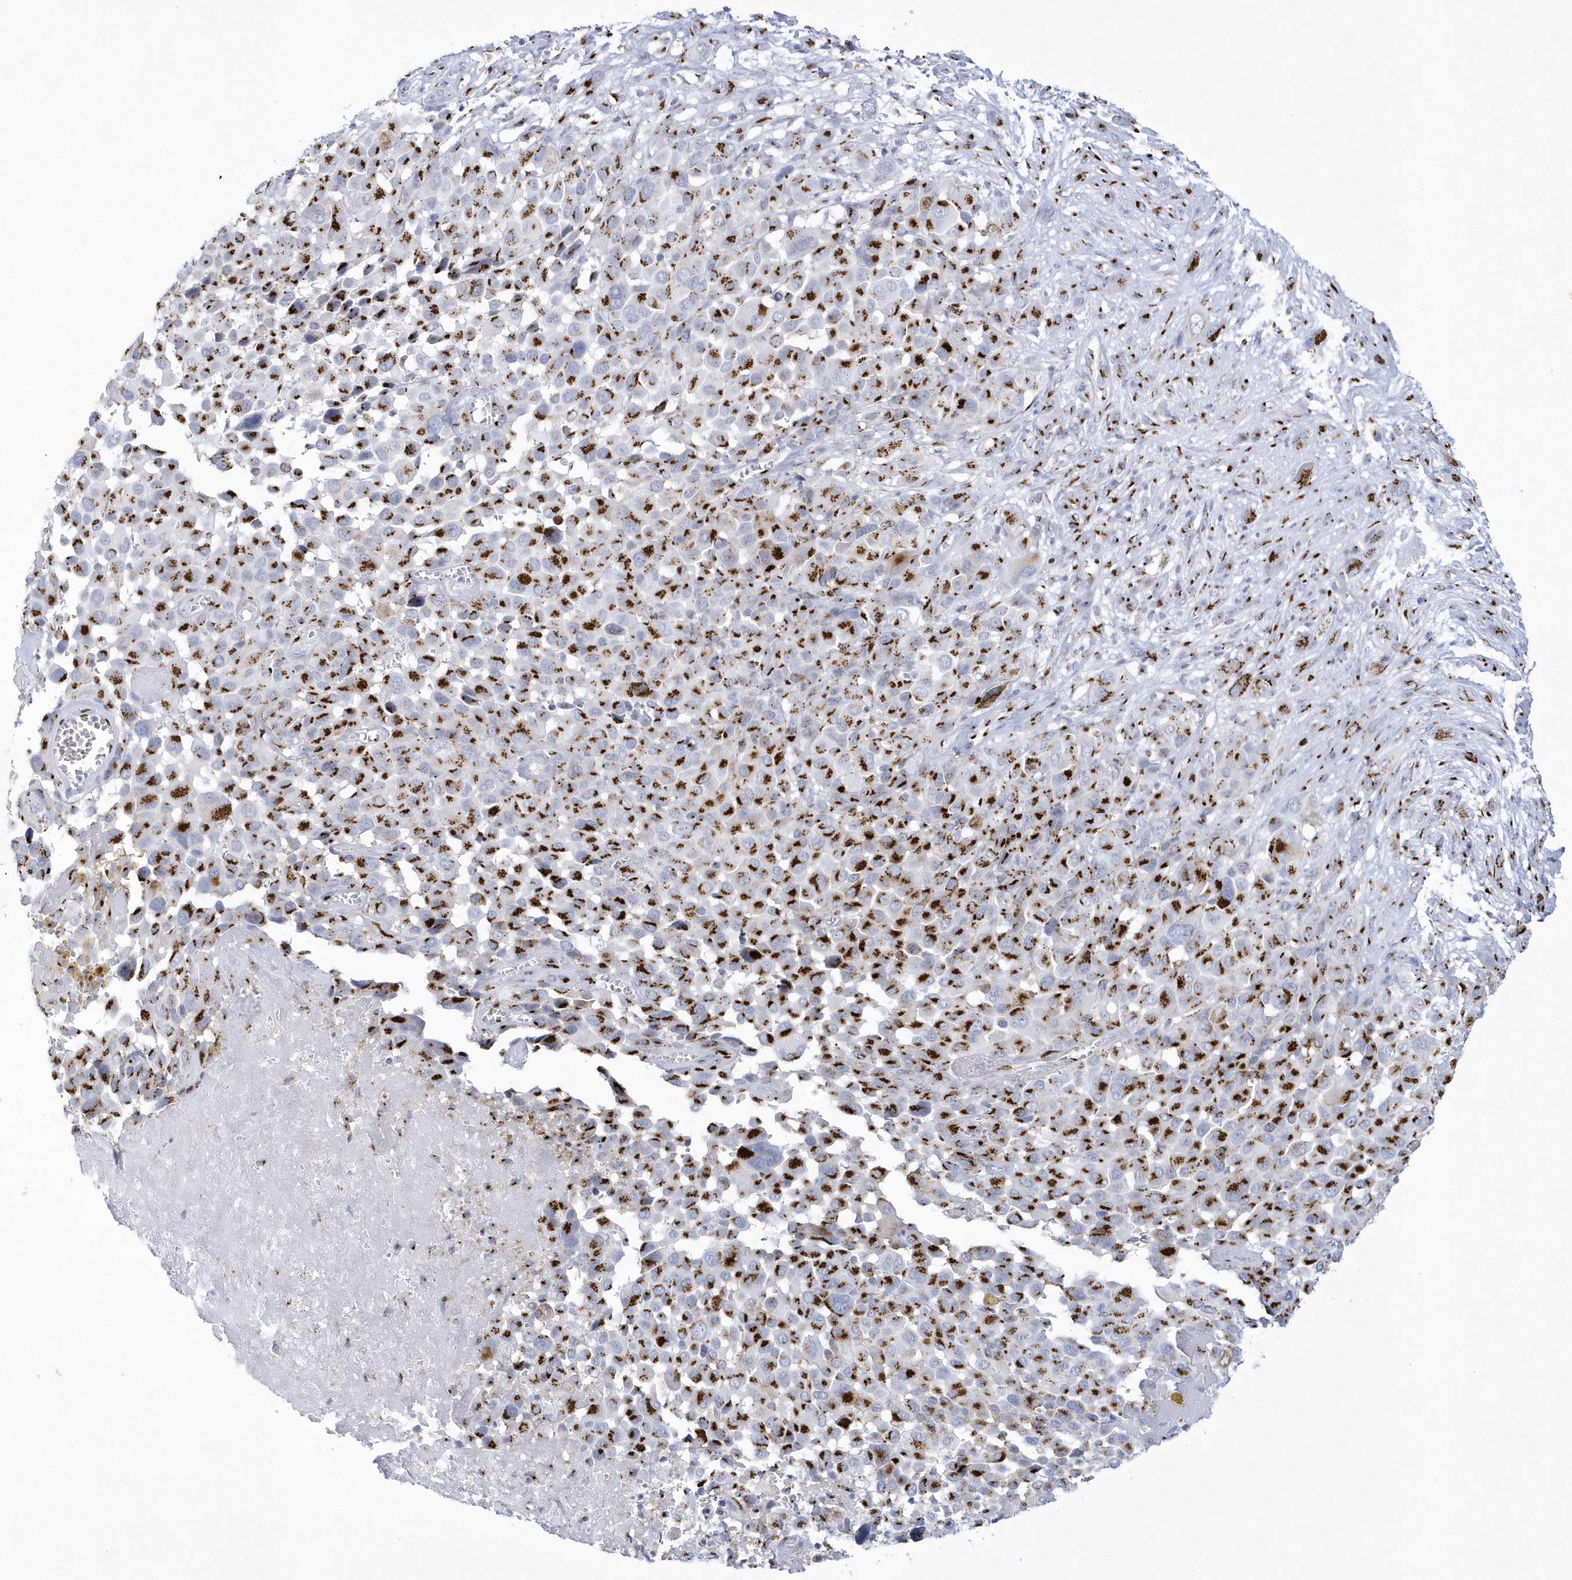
{"staining": {"intensity": "strong", "quantity": "25%-75%", "location": "cytoplasmic/membranous"}, "tissue": "melanoma", "cell_type": "Tumor cells", "image_type": "cancer", "snomed": [{"axis": "morphology", "description": "Malignant melanoma, NOS"}, {"axis": "topography", "description": "Skin of trunk"}], "caption": "Protein expression analysis of melanoma demonstrates strong cytoplasmic/membranous staining in about 25%-75% of tumor cells.", "gene": "SLX9", "patient": {"sex": "male", "age": 71}}